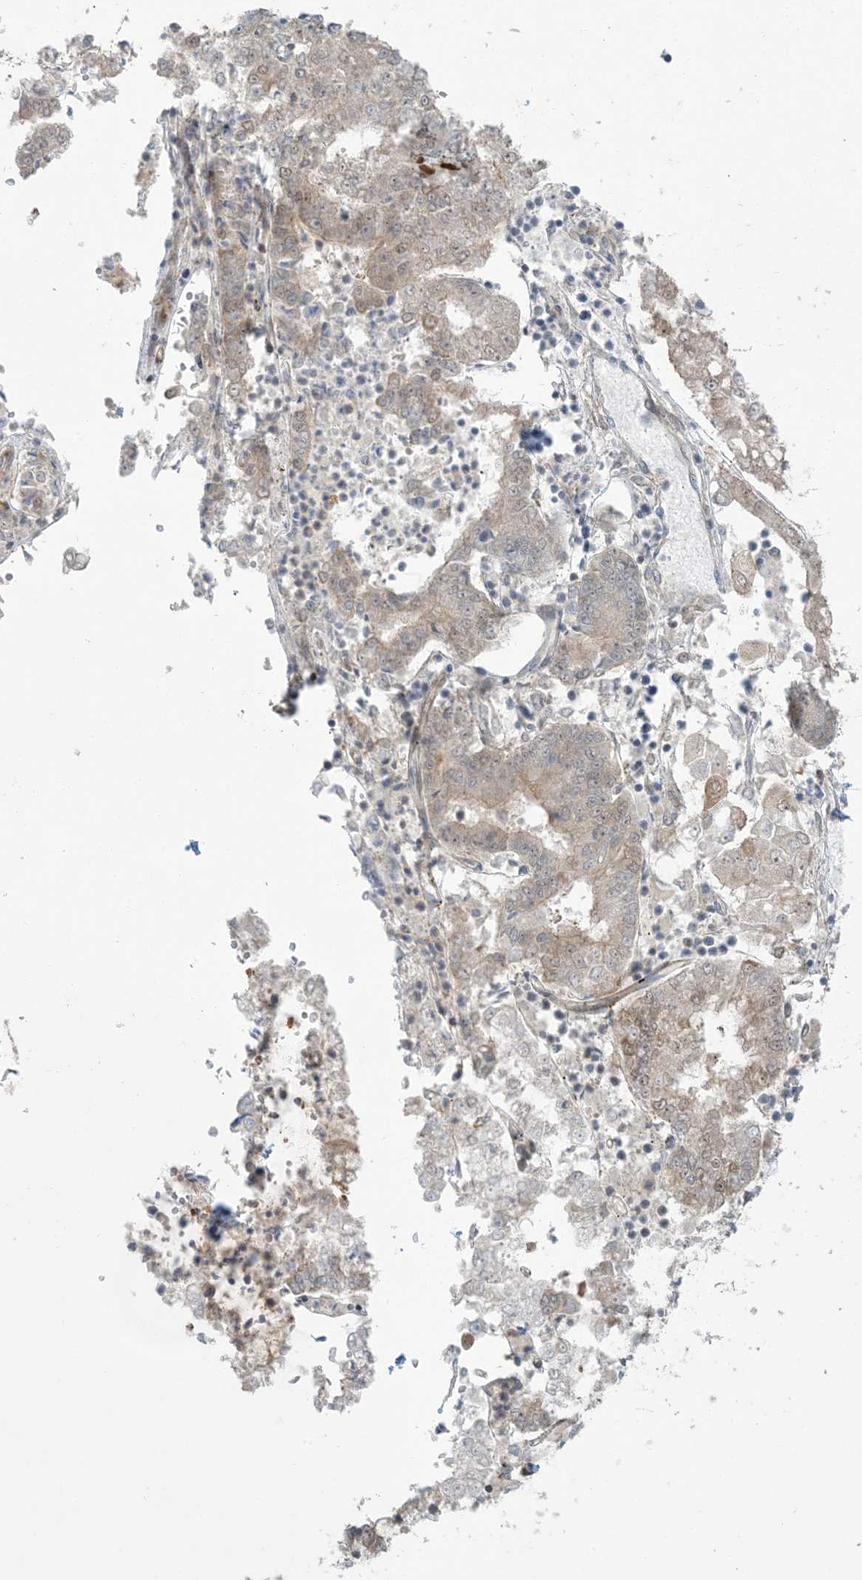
{"staining": {"intensity": "weak", "quantity": "25%-75%", "location": "cytoplasmic/membranous,nuclear"}, "tissue": "stomach cancer", "cell_type": "Tumor cells", "image_type": "cancer", "snomed": [{"axis": "morphology", "description": "Adenocarcinoma, NOS"}, {"axis": "topography", "description": "Stomach"}], "caption": "A low amount of weak cytoplasmic/membranous and nuclear expression is seen in about 25%-75% of tumor cells in stomach adenocarcinoma tissue. The staining was performed using DAB to visualize the protein expression in brown, while the nuclei were stained in blue with hematoxylin (Magnification: 20x).", "gene": "NRBP2", "patient": {"sex": "male", "age": 76}}